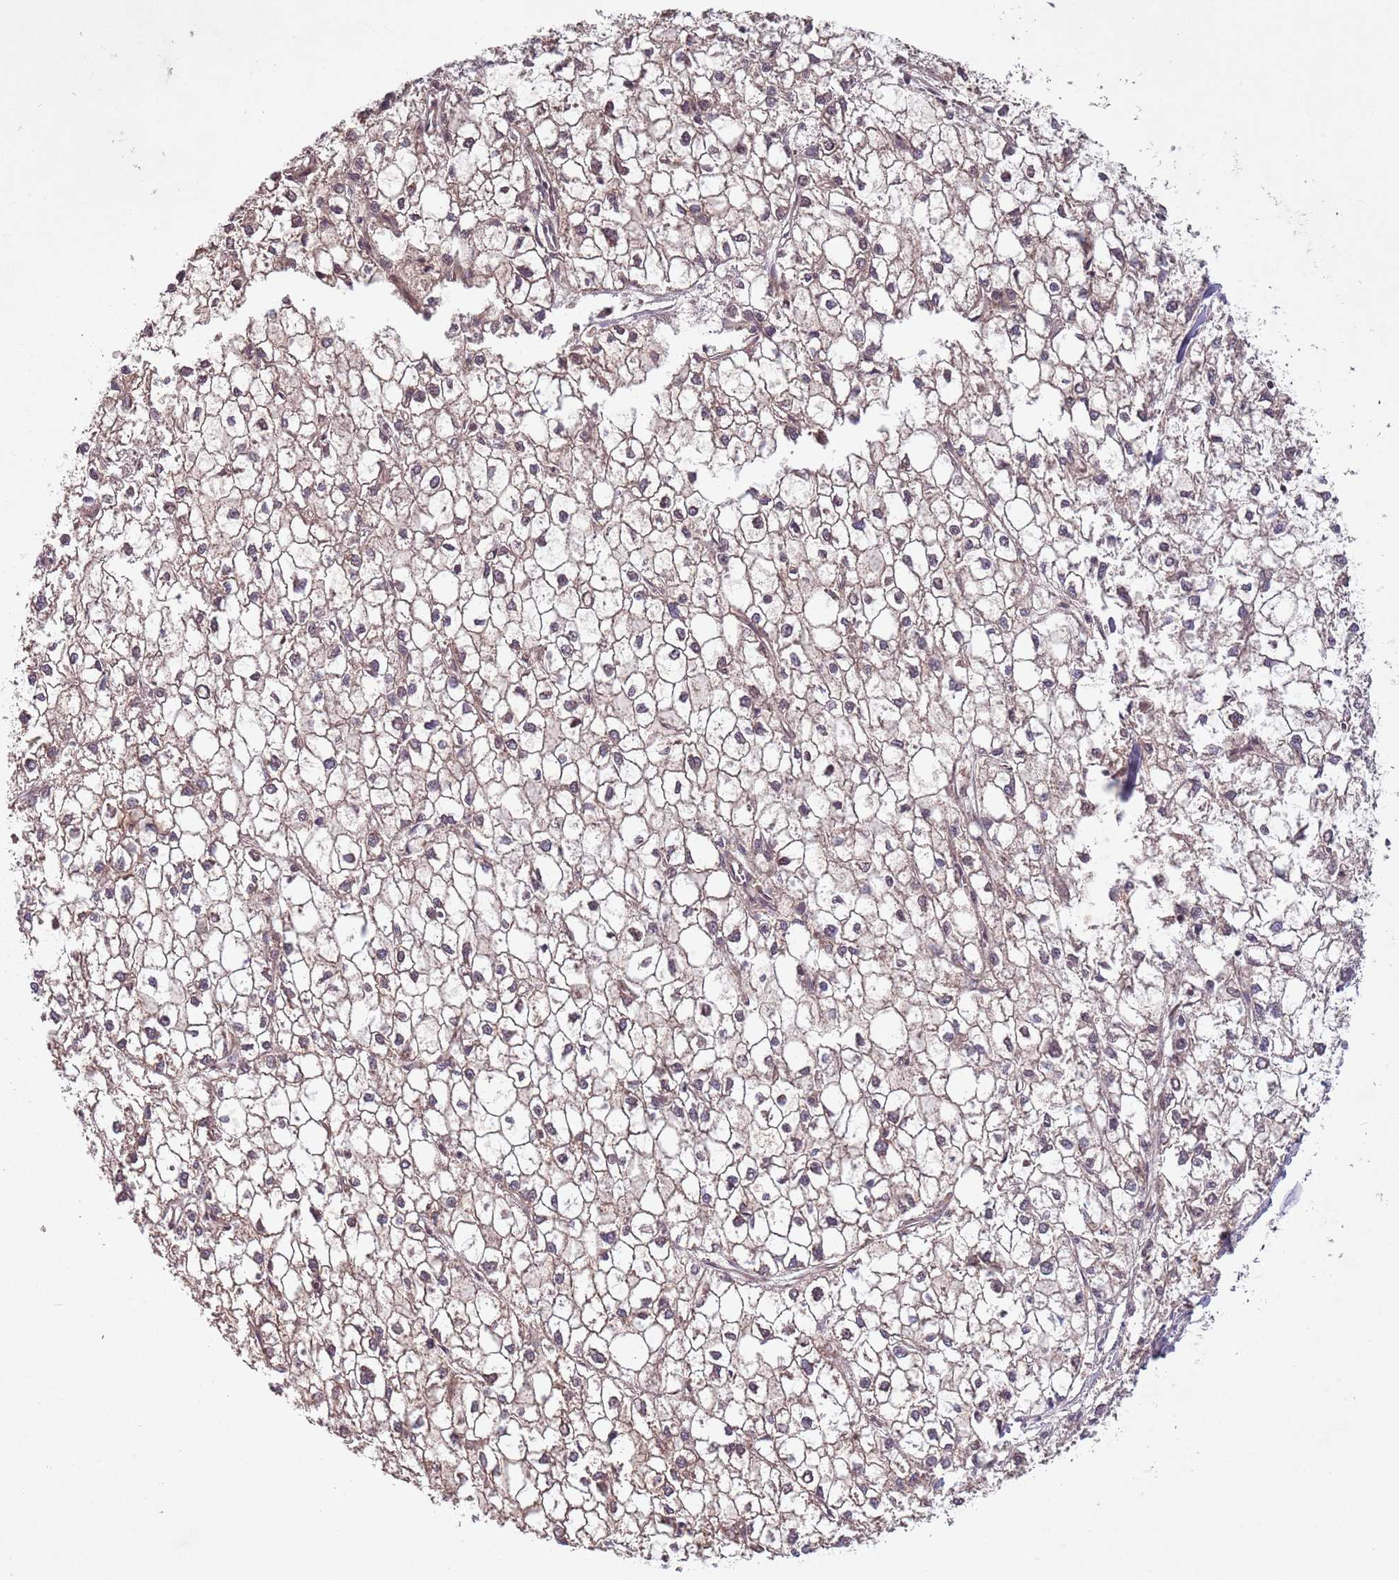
{"staining": {"intensity": "weak", "quantity": ">75%", "location": "cytoplasmic/membranous"}, "tissue": "liver cancer", "cell_type": "Tumor cells", "image_type": "cancer", "snomed": [{"axis": "morphology", "description": "Carcinoma, Hepatocellular, NOS"}, {"axis": "topography", "description": "Liver"}], "caption": "Protein expression analysis of liver cancer shows weak cytoplasmic/membranous positivity in about >75% of tumor cells.", "gene": "SUDS3", "patient": {"sex": "female", "age": 43}}